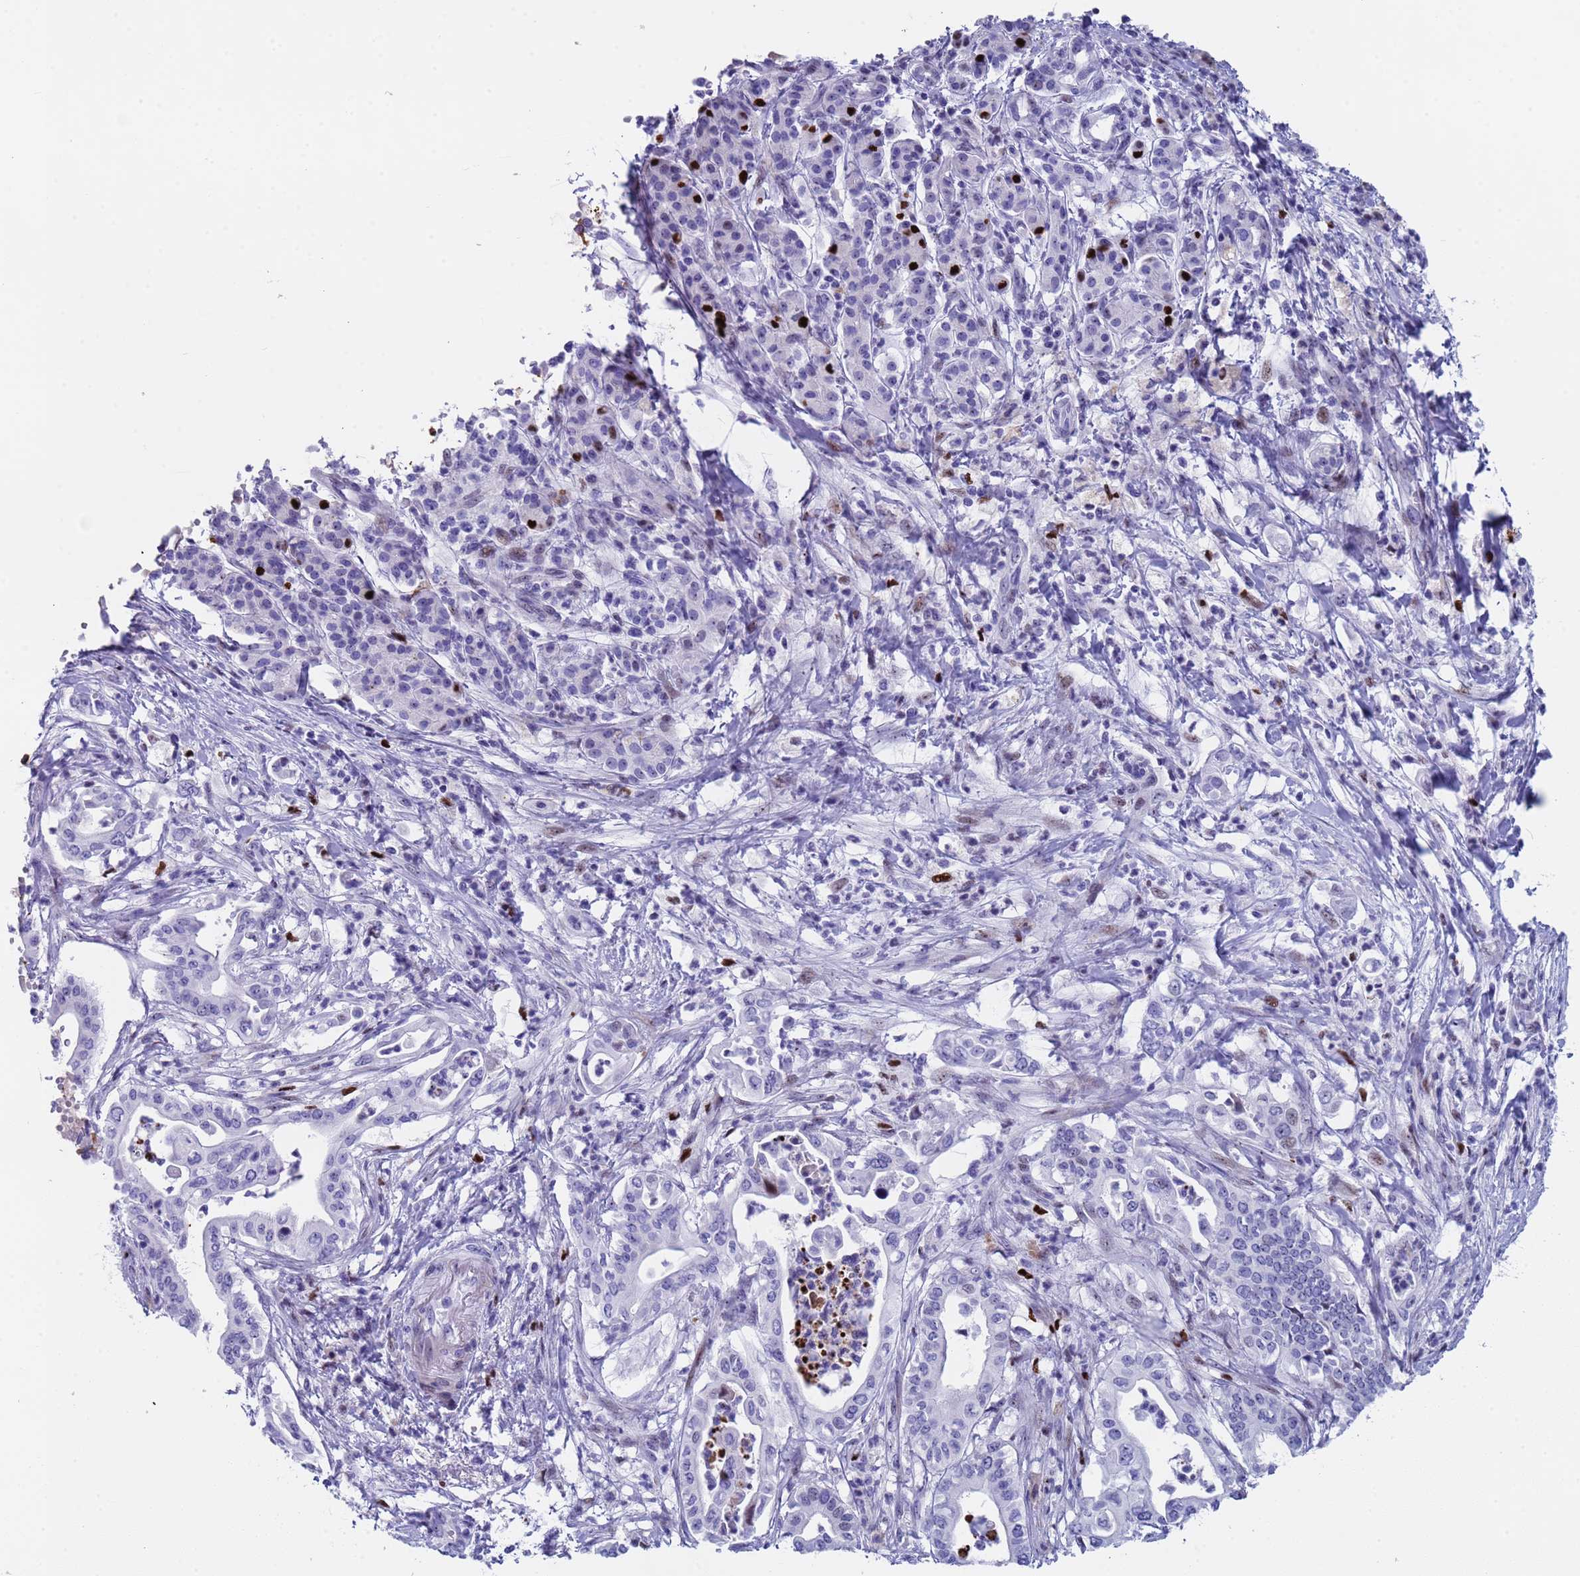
{"staining": {"intensity": "negative", "quantity": "none", "location": "none"}, "tissue": "pancreatic cancer", "cell_type": "Tumor cells", "image_type": "cancer", "snomed": [{"axis": "morphology", "description": "Adenocarcinoma, NOS"}, {"axis": "topography", "description": "Pancreas"}], "caption": "Histopathology image shows no protein staining in tumor cells of adenocarcinoma (pancreatic) tissue. (DAB IHC with hematoxylin counter stain).", "gene": "POP5", "patient": {"sex": "female", "age": 77}}